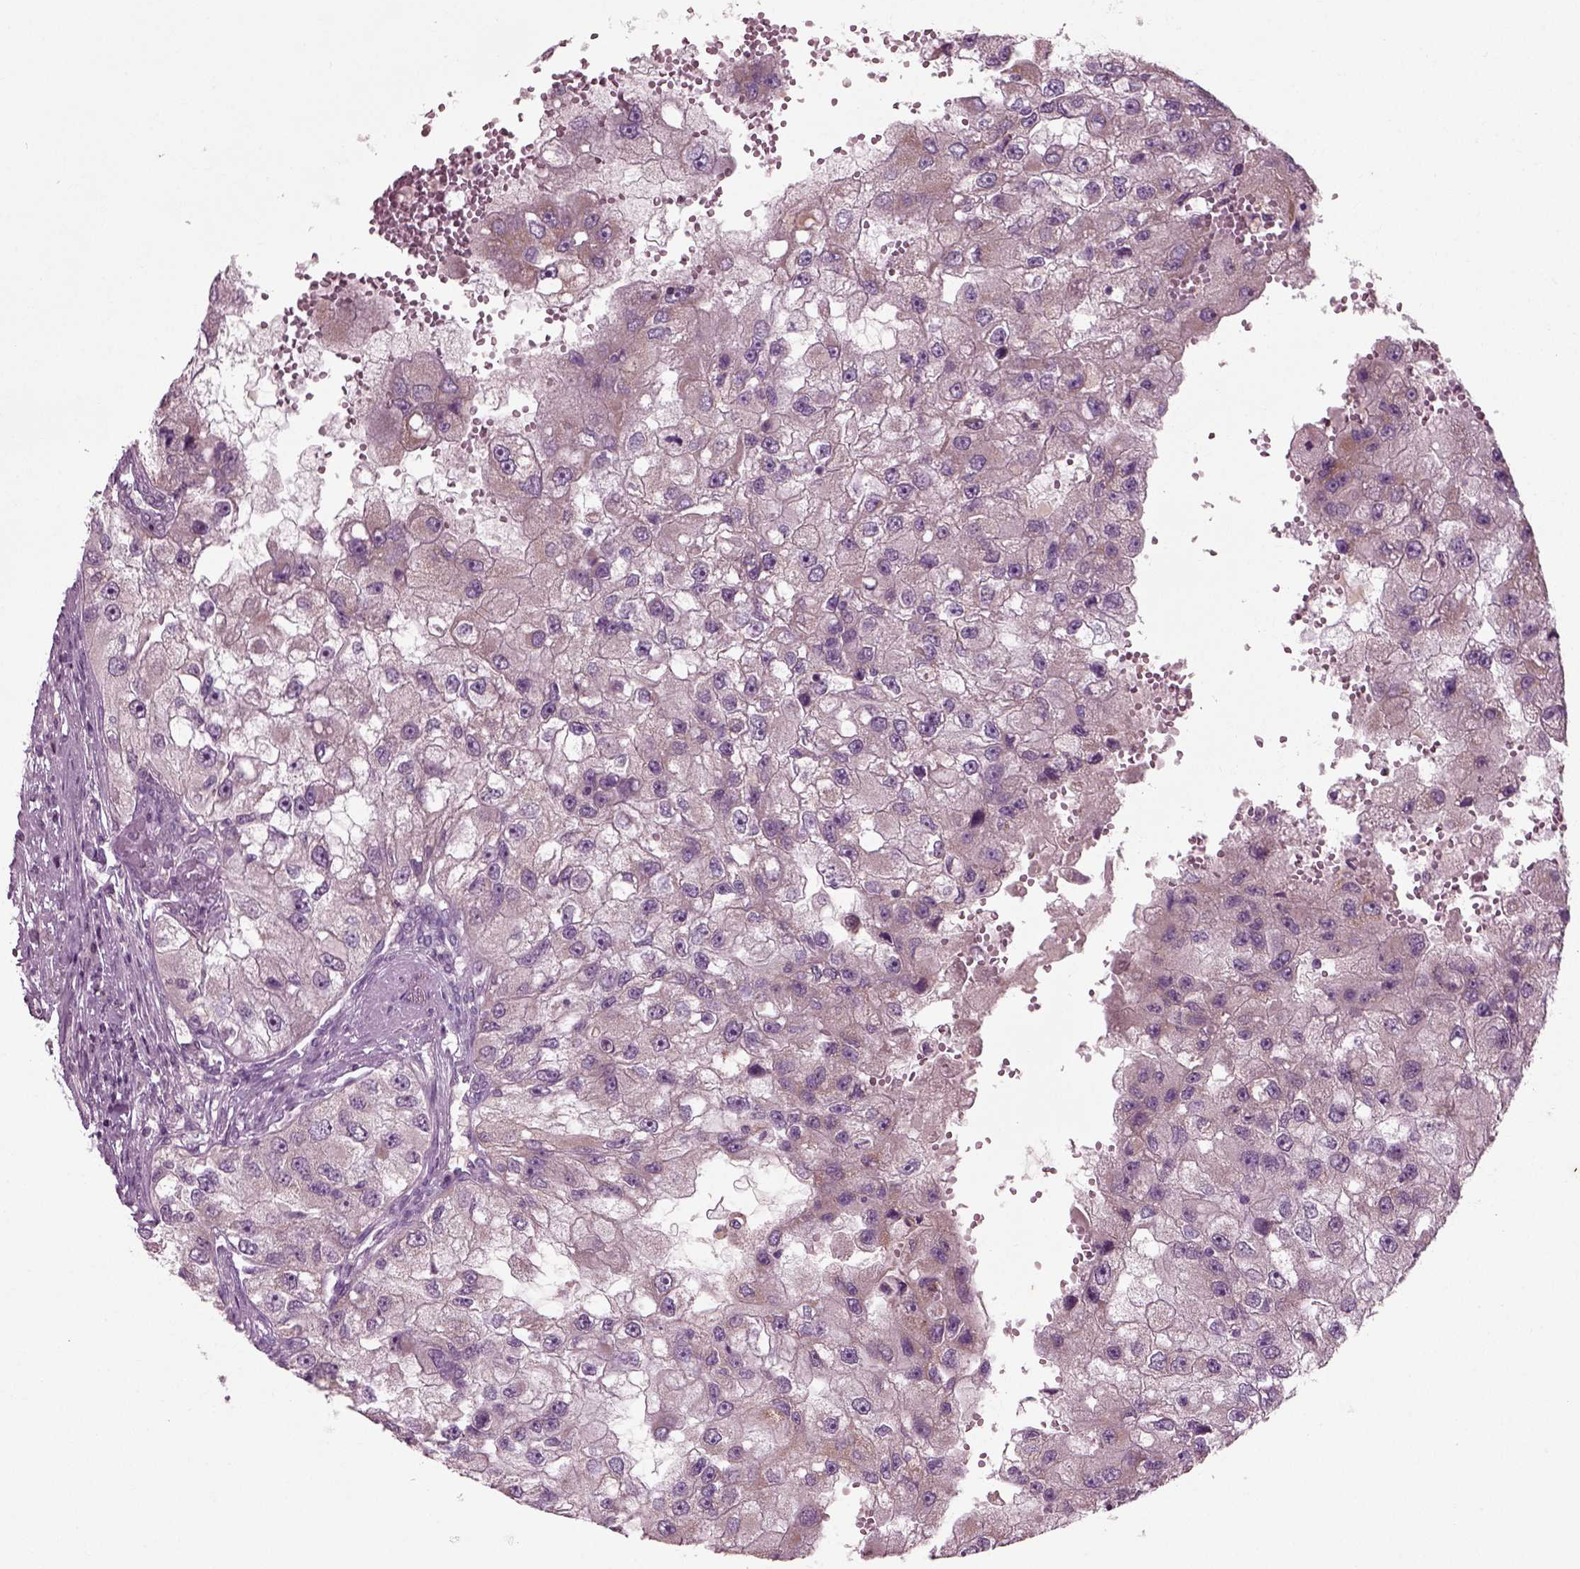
{"staining": {"intensity": "weak", "quantity": "<25%", "location": "cytoplasmic/membranous"}, "tissue": "renal cancer", "cell_type": "Tumor cells", "image_type": "cancer", "snomed": [{"axis": "morphology", "description": "Adenocarcinoma, NOS"}, {"axis": "topography", "description": "Kidney"}], "caption": "The micrograph shows no staining of tumor cells in renal cancer.", "gene": "RND2", "patient": {"sex": "male", "age": 63}}